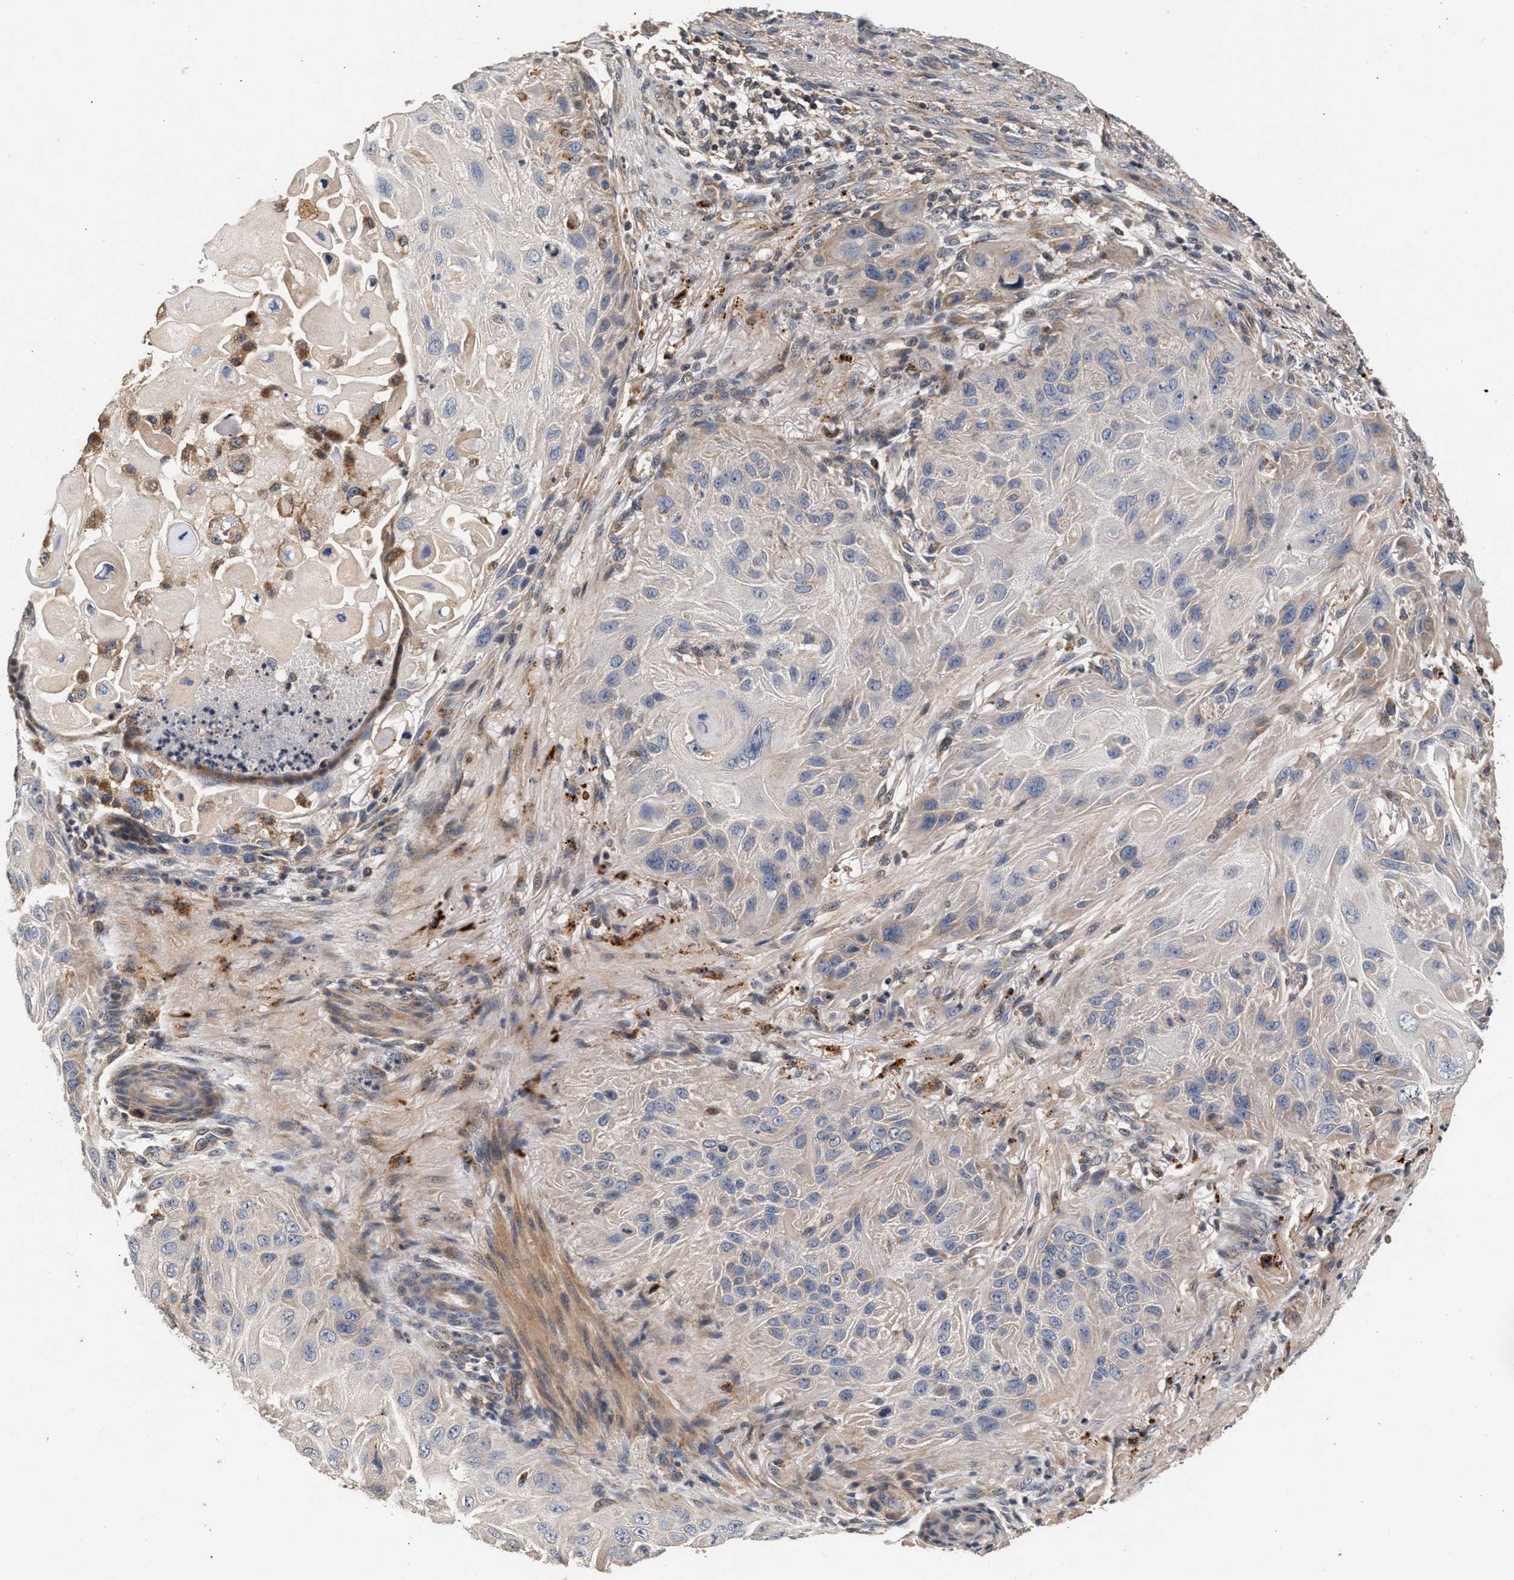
{"staining": {"intensity": "negative", "quantity": "none", "location": "none"}, "tissue": "skin cancer", "cell_type": "Tumor cells", "image_type": "cancer", "snomed": [{"axis": "morphology", "description": "Squamous cell carcinoma, NOS"}, {"axis": "topography", "description": "Skin"}], "caption": "The photomicrograph displays no significant staining in tumor cells of skin cancer.", "gene": "PTGR3", "patient": {"sex": "female", "age": 77}}